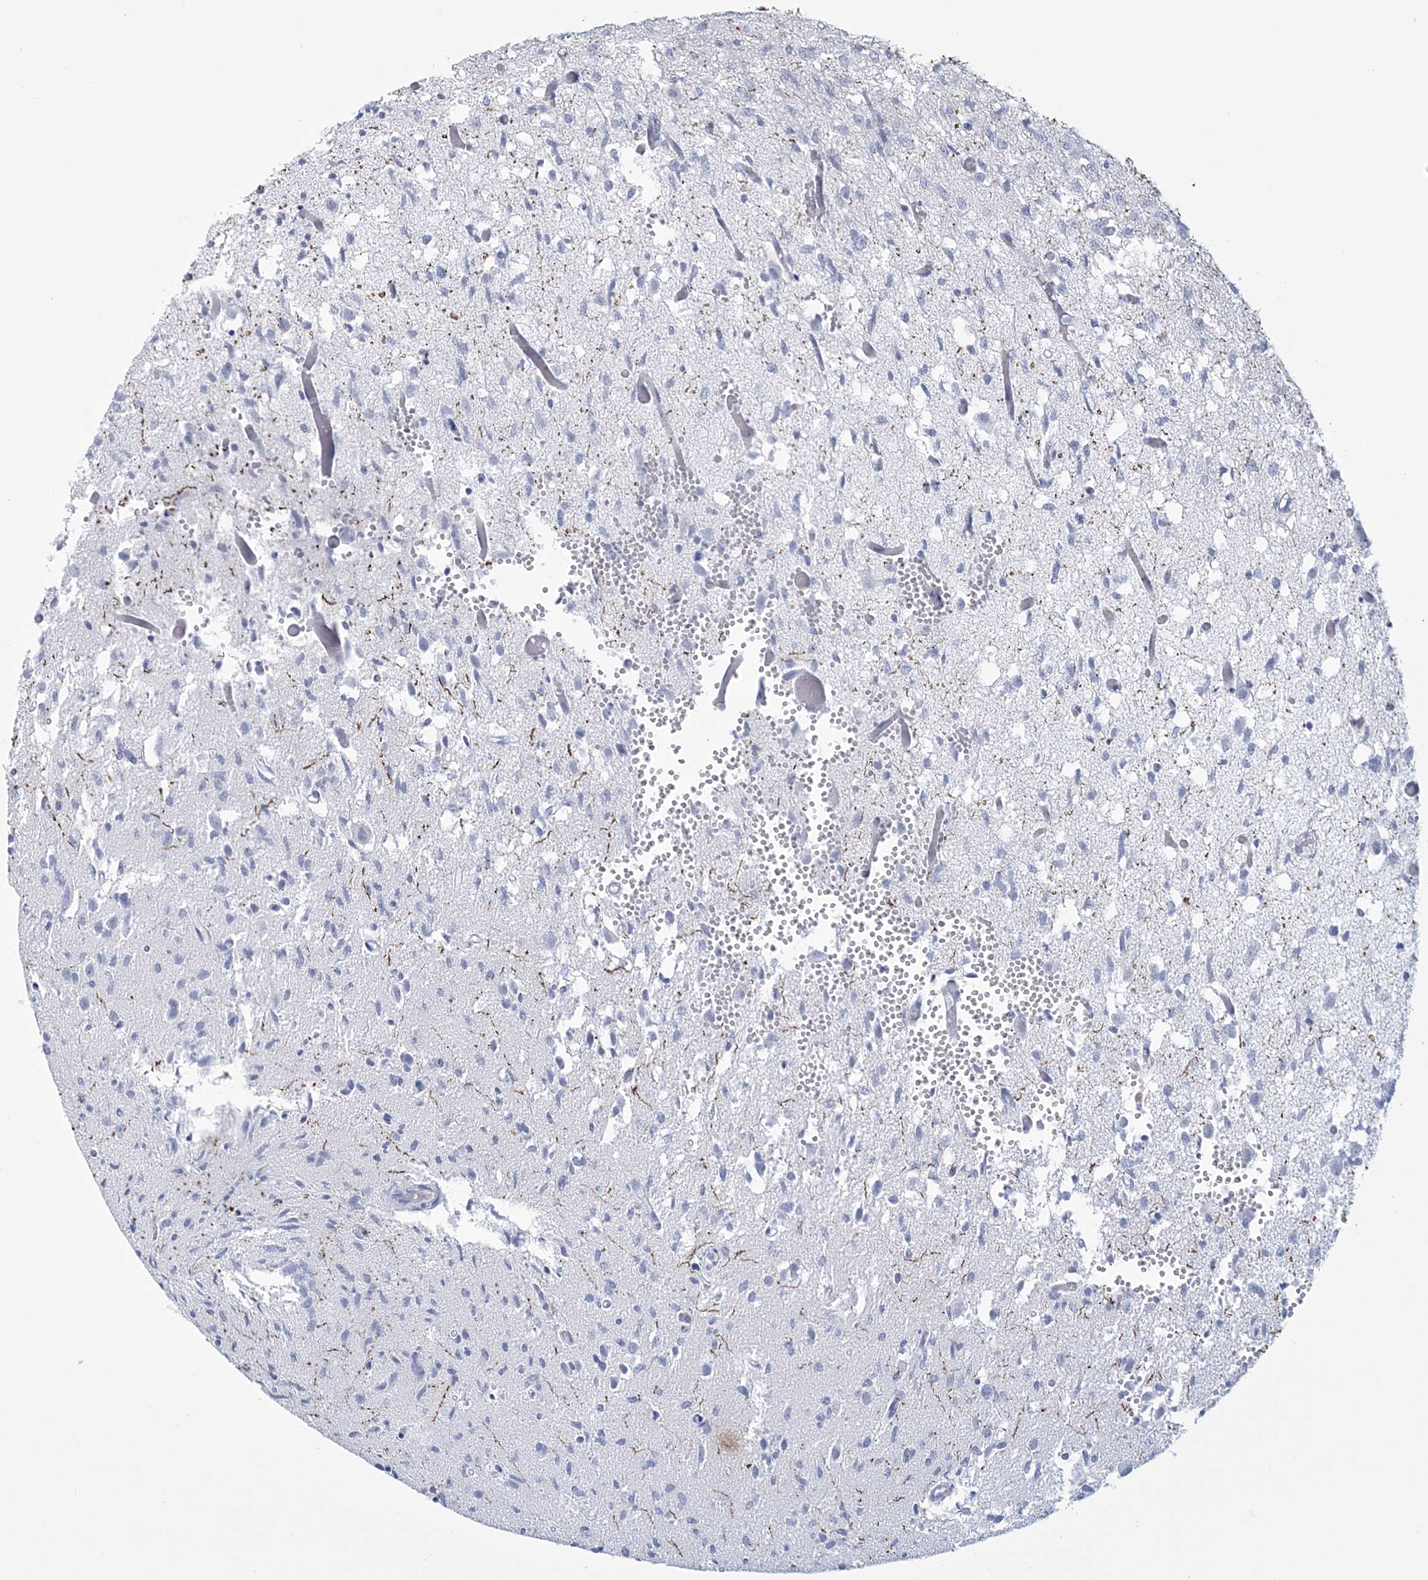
{"staining": {"intensity": "negative", "quantity": "none", "location": "none"}, "tissue": "glioma", "cell_type": "Tumor cells", "image_type": "cancer", "snomed": [{"axis": "morphology", "description": "Glioma, malignant, High grade"}, {"axis": "topography", "description": "Brain"}], "caption": "Glioma stained for a protein using immunohistochemistry (IHC) displays no expression tumor cells.", "gene": "DPCD", "patient": {"sex": "female", "age": 59}}